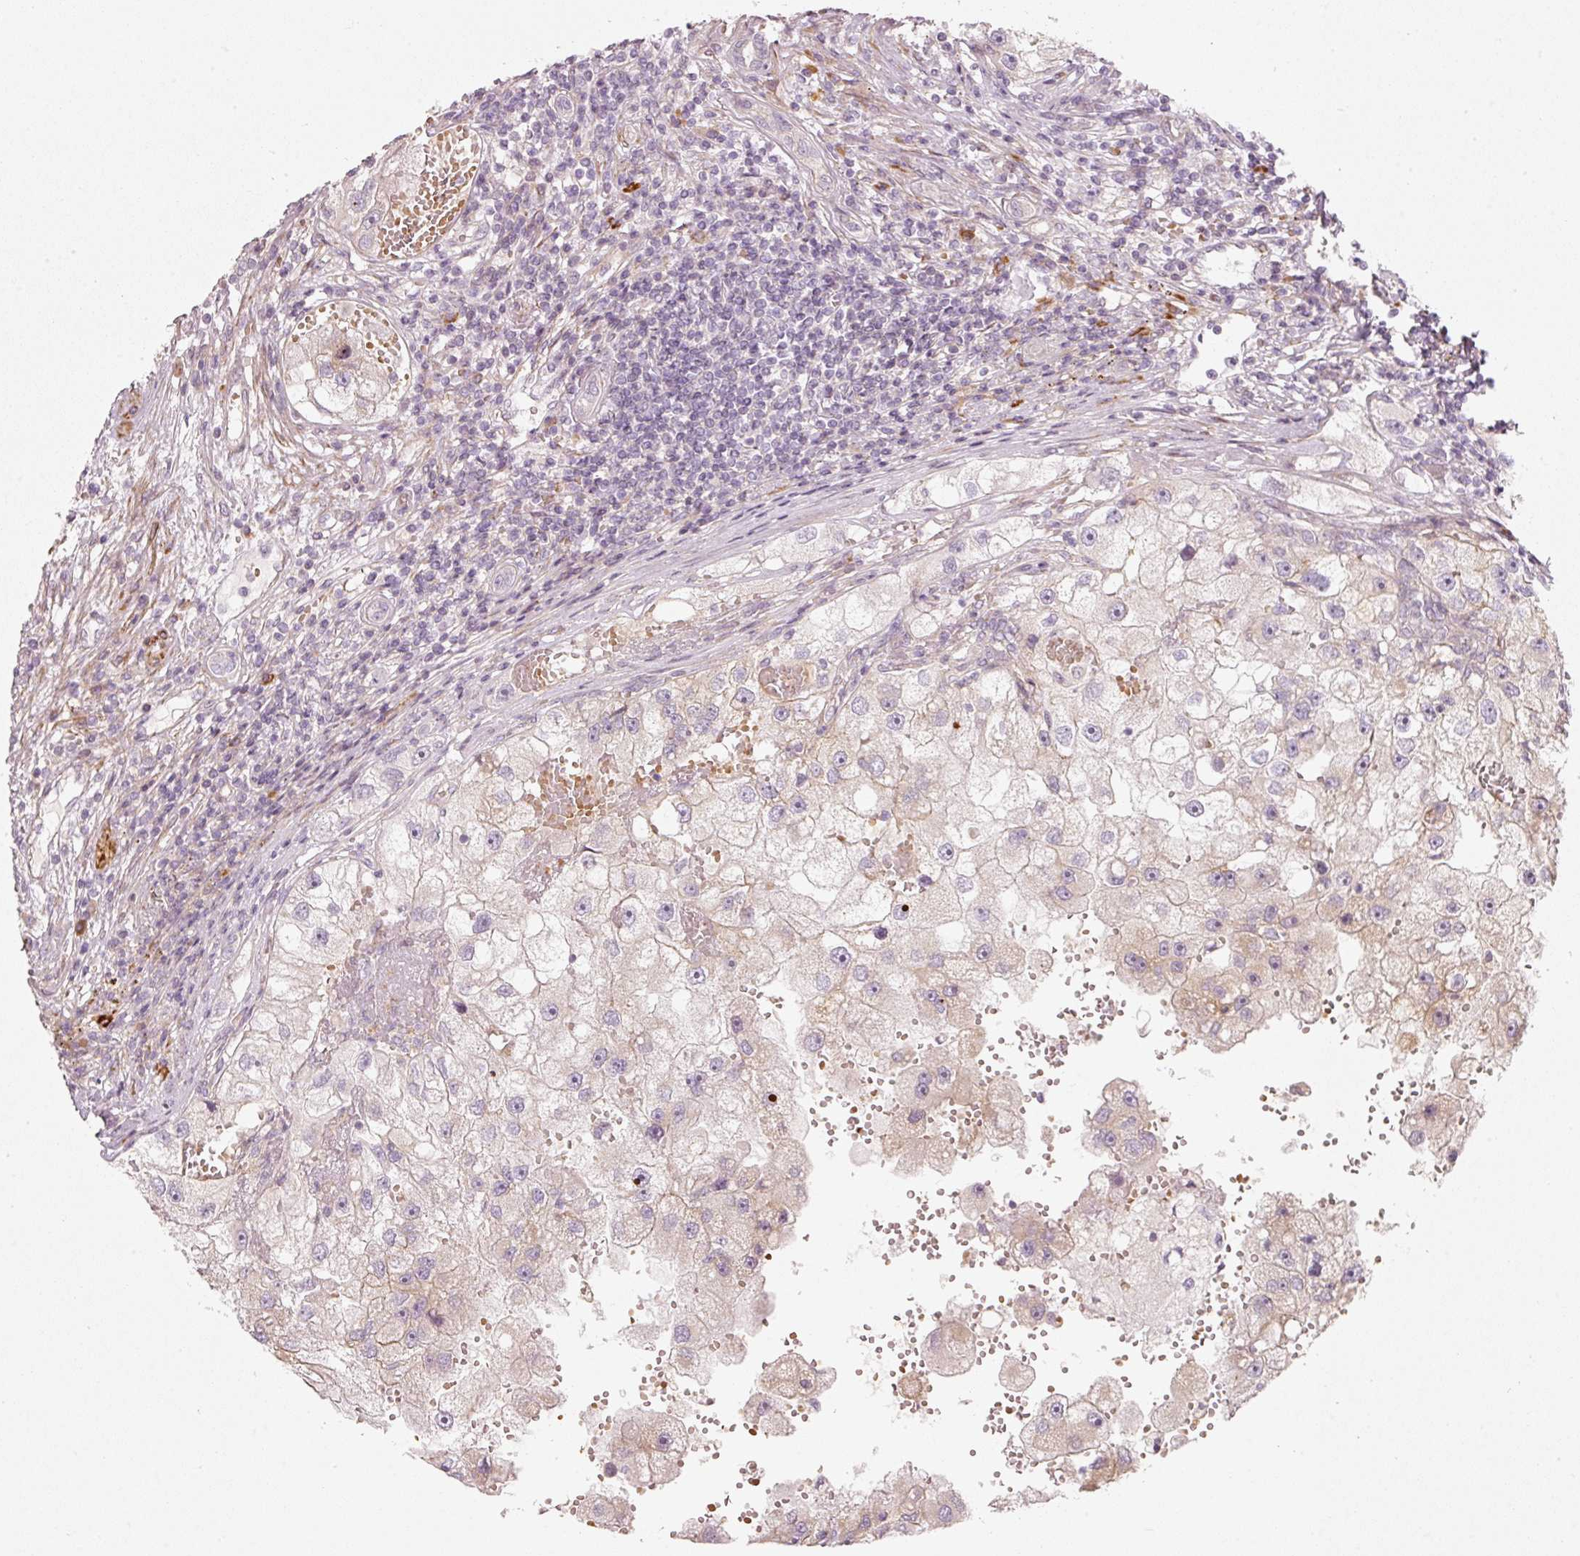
{"staining": {"intensity": "negative", "quantity": "none", "location": "none"}, "tissue": "renal cancer", "cell_type": "Tumor cells", "image_type": "cancer", "snomed": [{"axis": "morphology", "description": "Adenocarcinoma, NOS"}, {"axis": "topography", "description": "Kidney"}], "caption": "Immunohistochemical staining of human renal cancer (adenocarcinoma) reveals no significant expression in tumor cells.", "gene": "KCNQ1", "patient": {"sex": "male", "age": 63}}